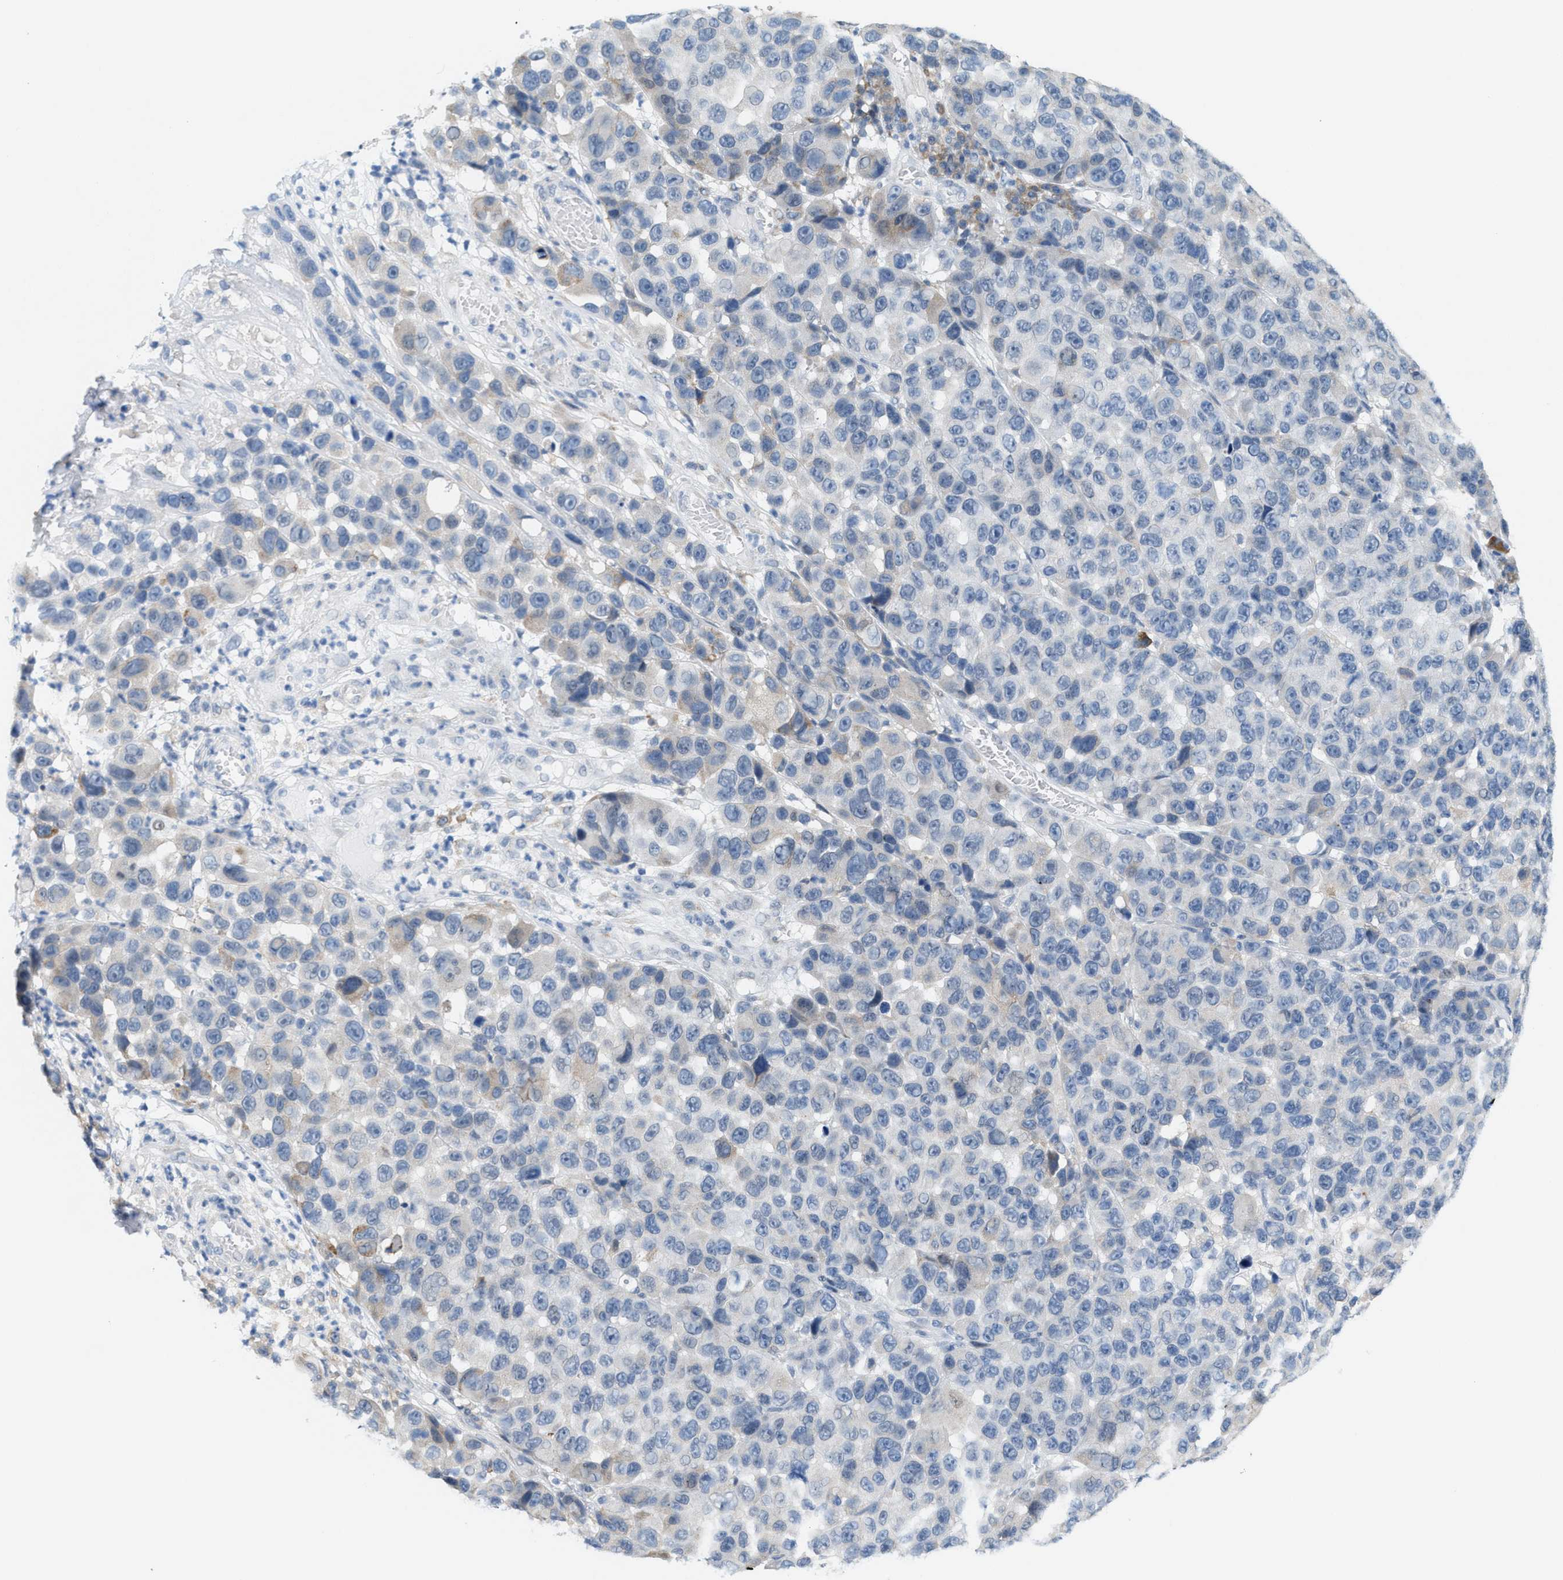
{"staining": {"intensity": "negative", "quantity": "none", "location": "none"}, "tissue": "melanoma", "cell_type": "Tumor cells", "image_type": "cancer", "snomed": [{"axis": "morphology", "description": "Malignant melanoma, NOS"}, {"axis": "topography", "description": "Skin"}], "caption": "Tumor cells show no significant positivity in malignant melanoma.", "gene": "KIFC3", "patient": {"sex": "male", "age": 53}}